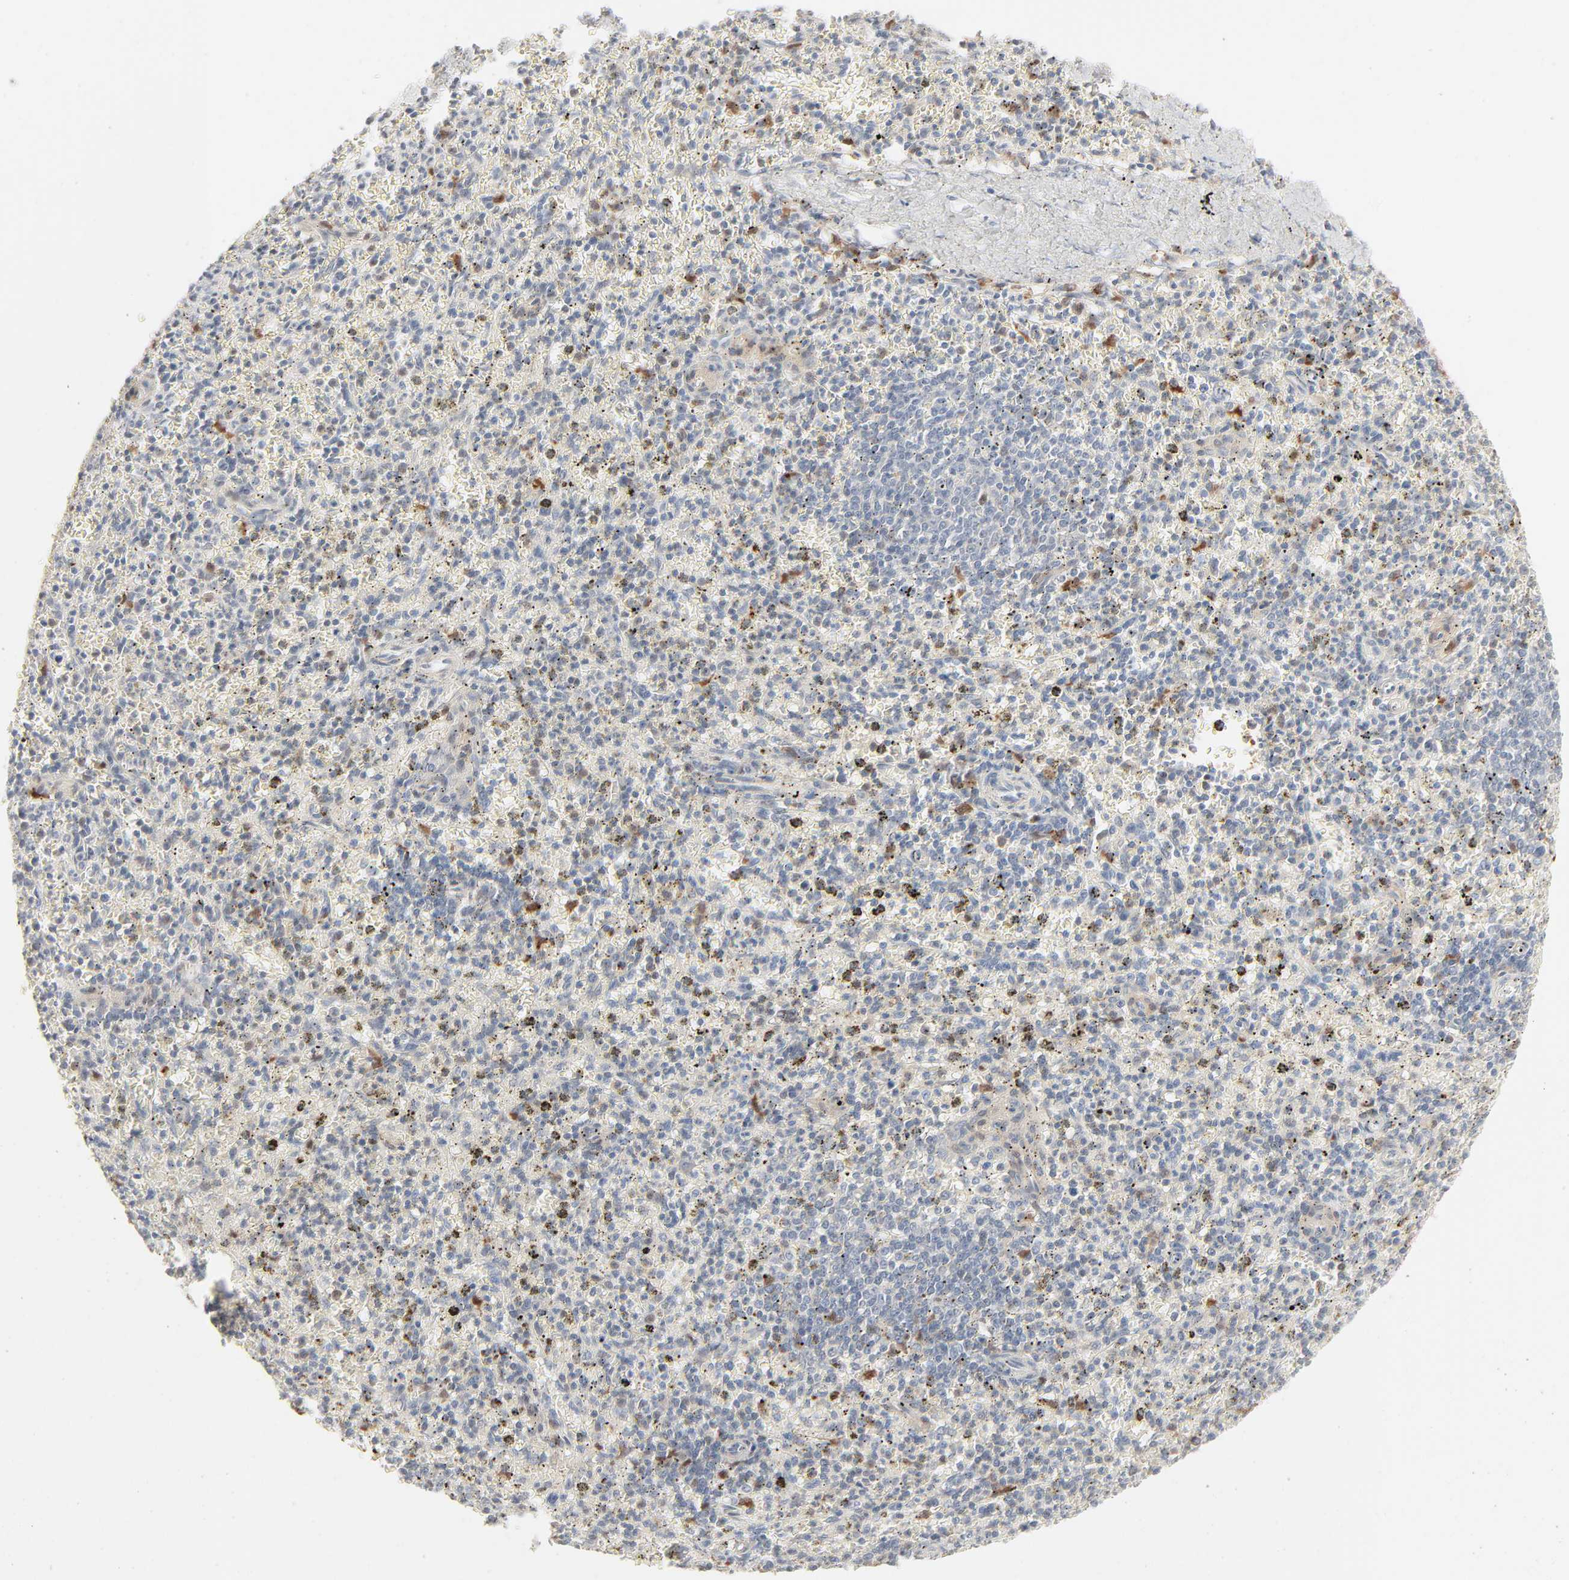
{"staining": {"intensity": "moderate", "quantity": "<25%", "location": "cytoplasmic/membranous"}, "tissue": "spleen", "cell_type": "Cells in red pulp", "image_type": "normal", "snomed": [{"axis": "morphology", "description": "Normal tissue, NOS"}, {"axis": "topography", "description": "Spleen"}], "caption": "Spleen stained with immunohistochemistry (IHC) demonstrates moderate cytoplasmic/membranous staining in about <25% of cells in red pulp.", "gene": "LGALS2", "patient": {"sex": "male", "age": 72}}